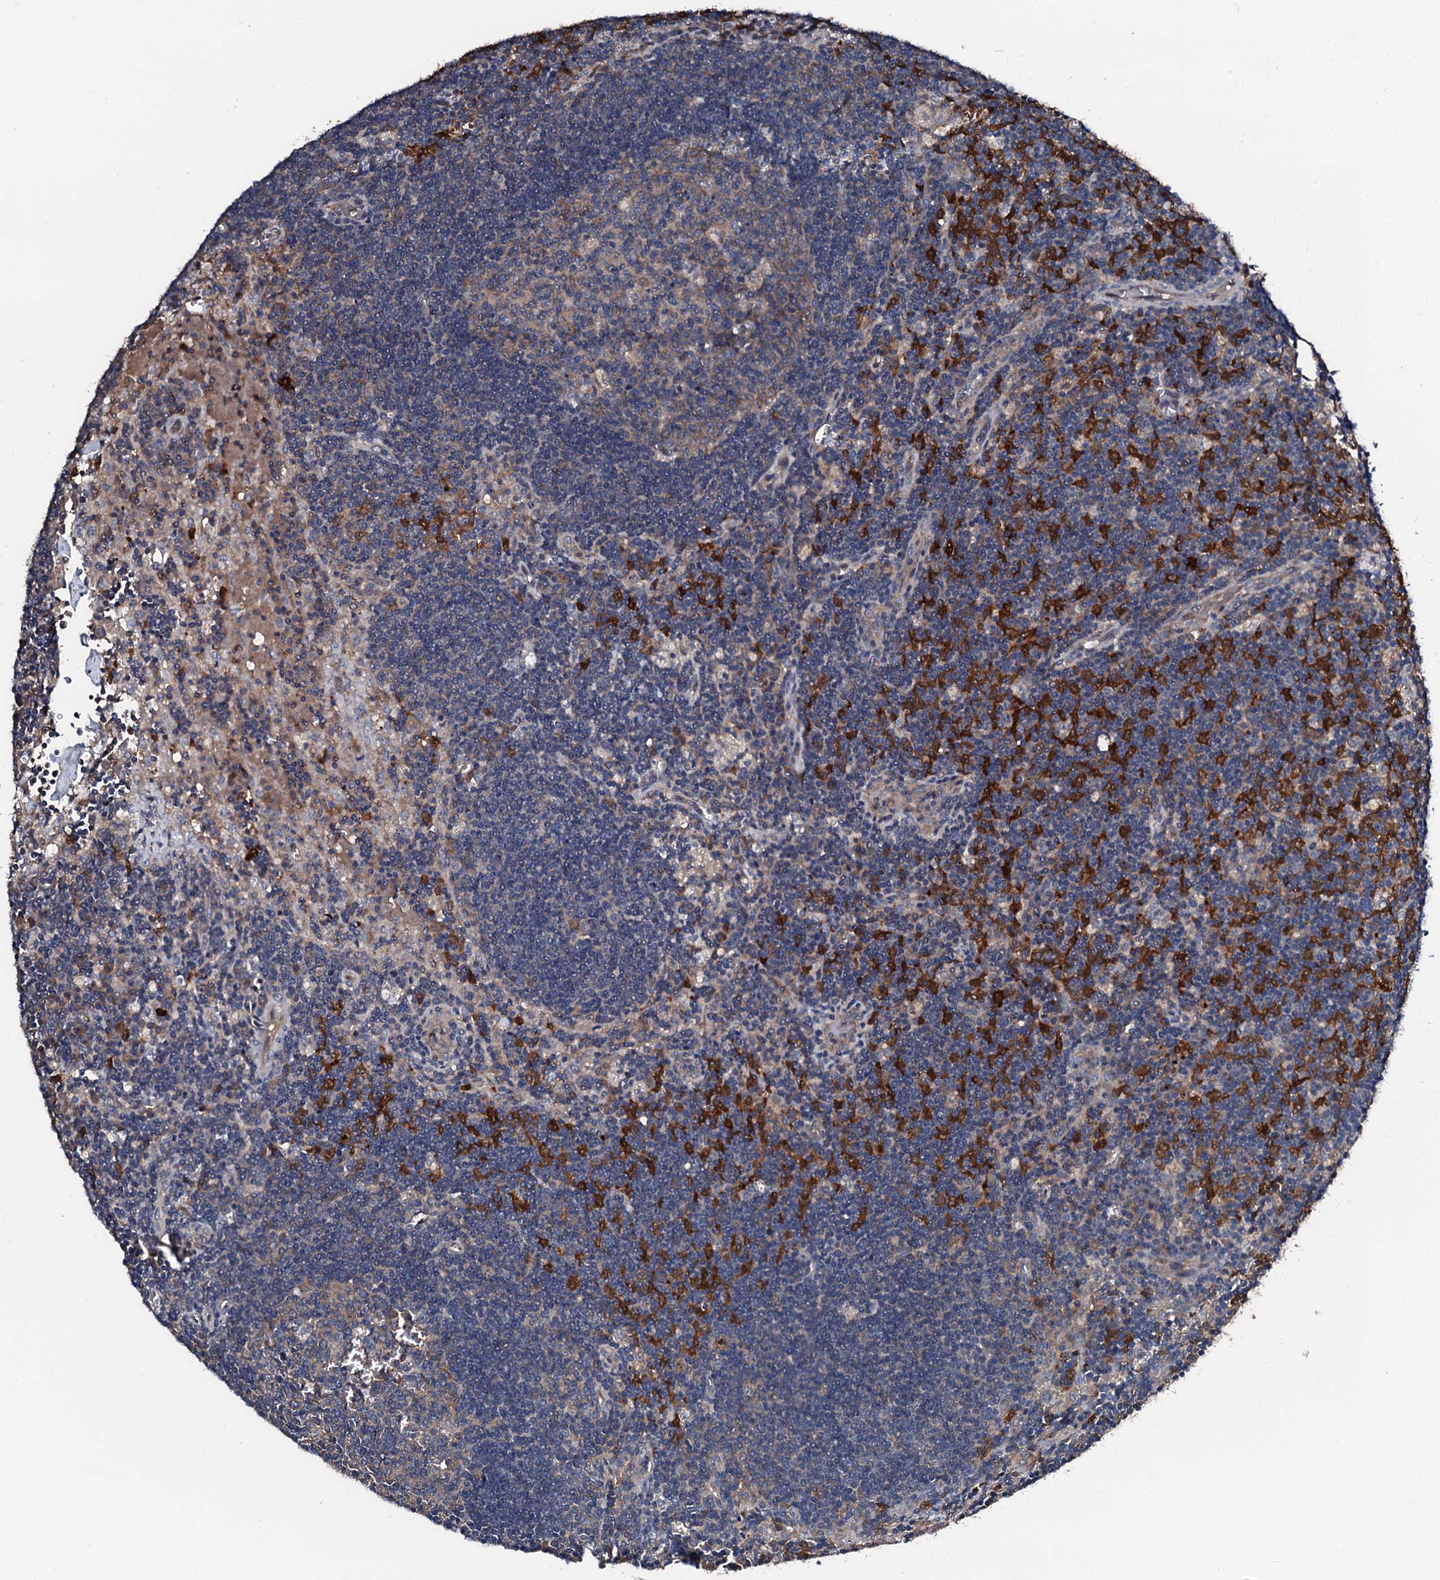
{"staining": {"intensity": "weak", "quantity": "<25%", "location": "cytoplasmic/membranous"}, "tissue": "lymph node", "cell_type": "Germinal center cells", "image_type": "normal", "snomed": [{"axis": "morphology", "description": "Normal tissue, NOS"}, {"axis": "topography", "description": "Lymph node"}], "caption": "DAB (3,3'-diaminobenzidine) immunohistochemical staining of normal human lymph node shows no significant expression in germinal center cells. (DAB IHC, high magnification).", "gene": "TRAFD1", "patient": {"sex": "male", "age": 58}}